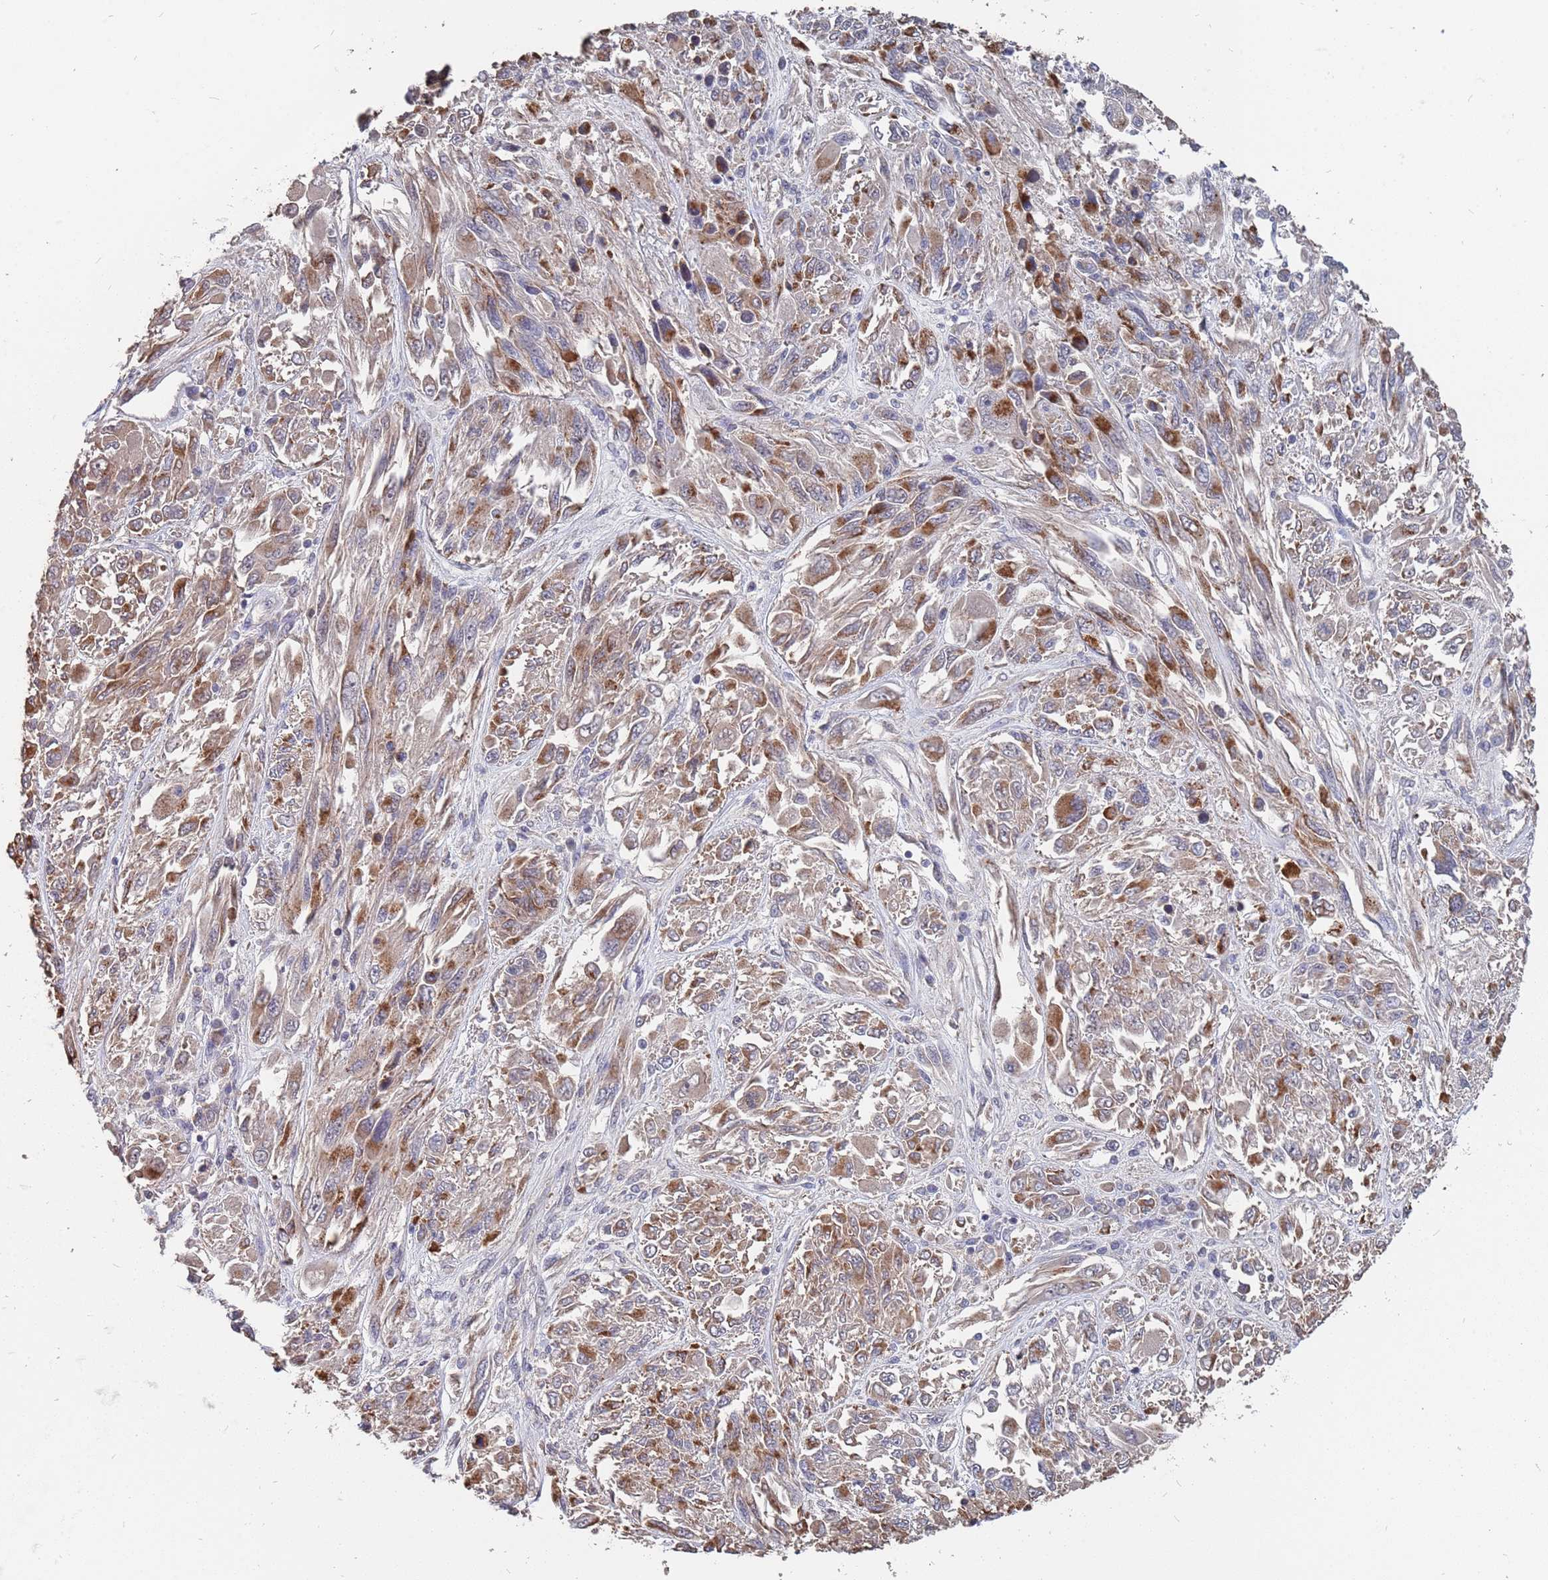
{"staining": {"intensity": "moderate", "quantity": ">75%", "location": "cytoplasmic/membranous"}, "tissue": "melanoma", "cell_type": "Tumor cells", "image_type": "cancer", "snomed": [{"axis": "morphology", "description": "Malignant melanoma, NOS"}, {"axis": "topography", "description": "Skin"}], "caption": "A photomicrograph of human malignant melanoma stained for a protein demonstrates moderate cytoplasmic/membranous brown staining in tumor cells.", "gene": "TCEANC2", "patient": {"sex": "female", "age": 91}}